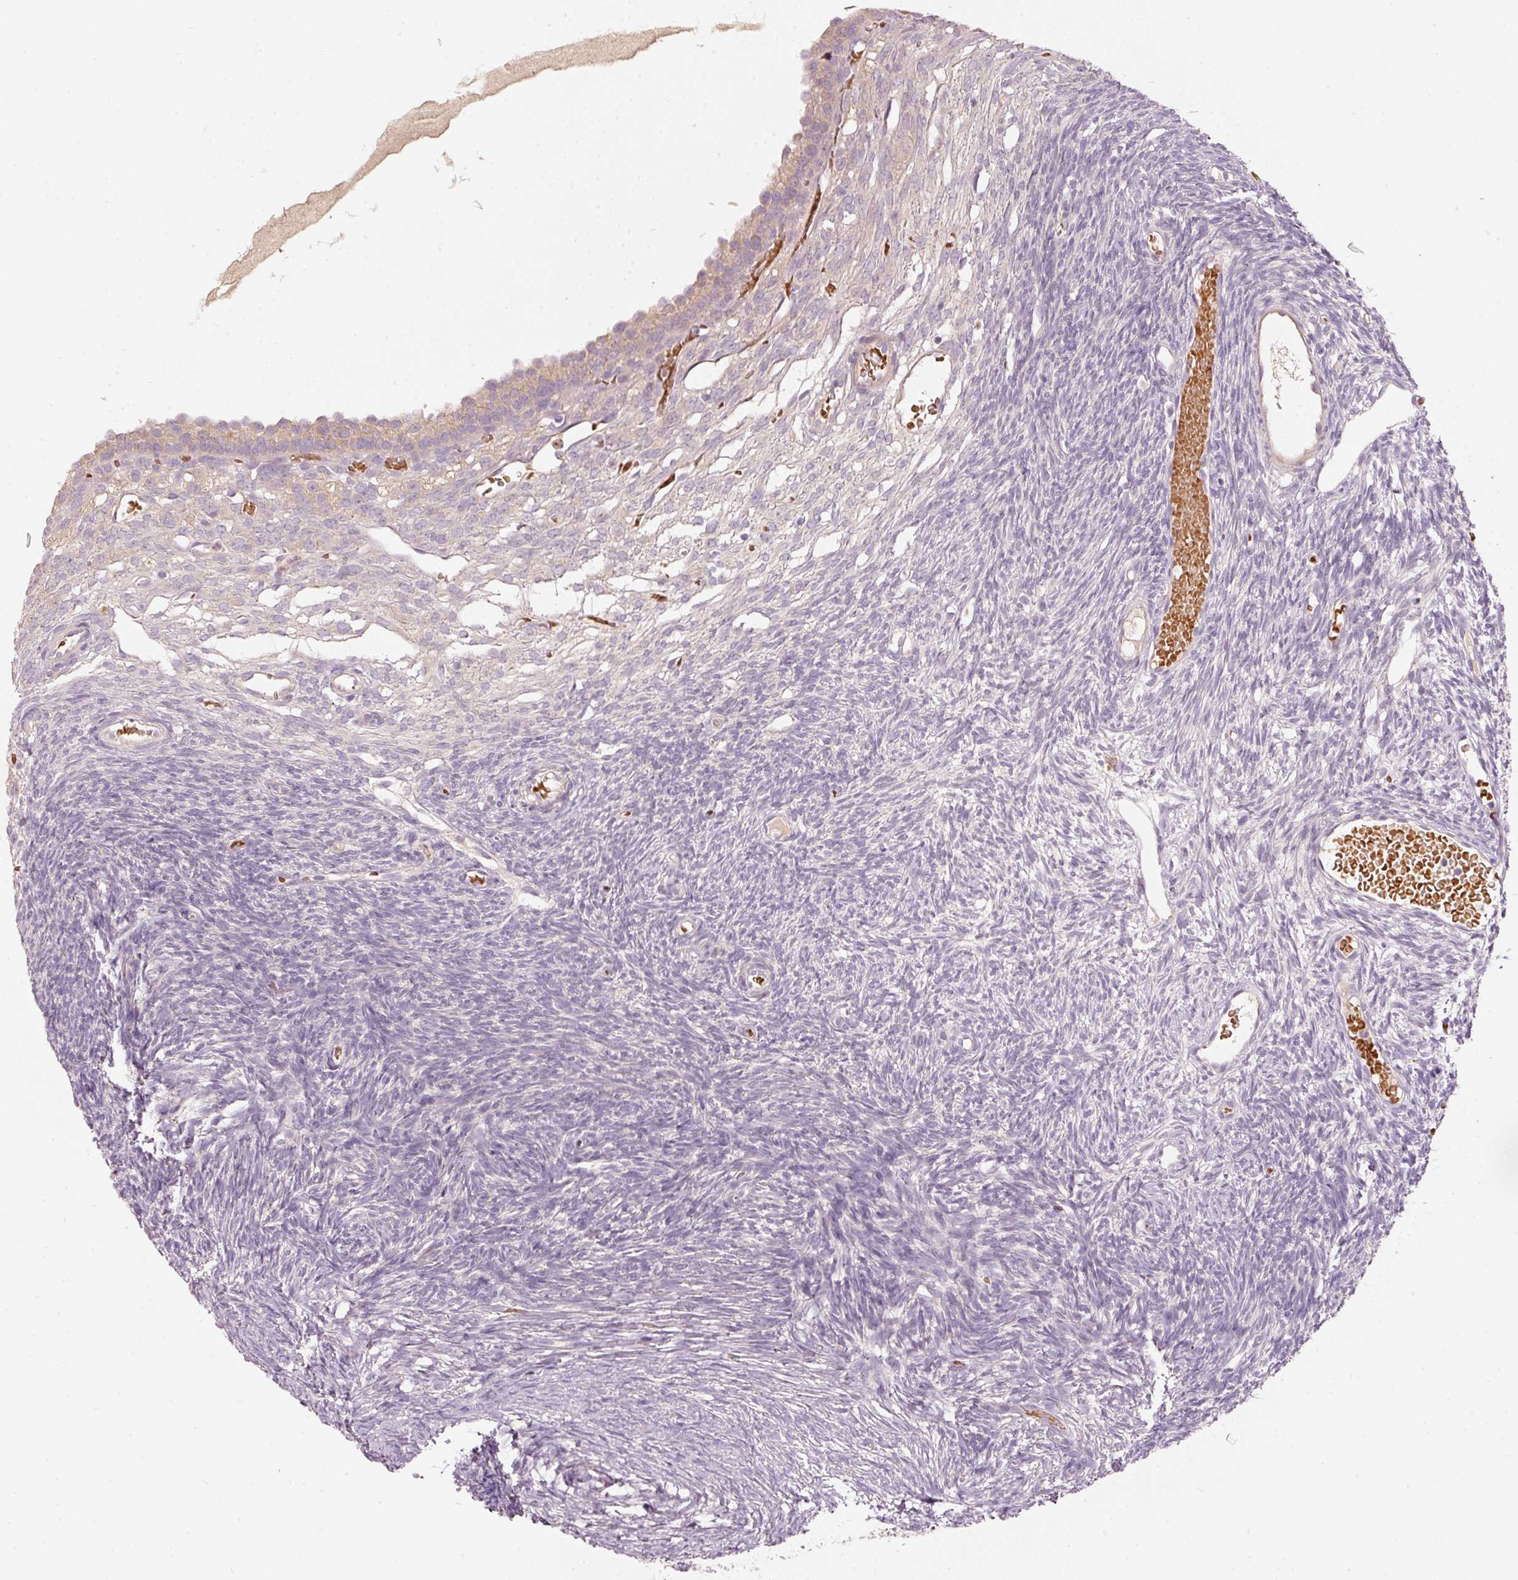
{"staining": {"intensity": "weak", "quantity": ">75%", "location": "cytoplasmic/membranous"}, "tissue": "ovary", "cell_type": "Follicle cells", "image_type": "normal", "snomed": [{"axis": "morphology", "description": "Normal tissue, NOS"}, {"axis": "topography", "description": "Ovary"}], "caption": "A high-resolution histopathology image shows immunohistochemistry (IHC) staining of normal ovary, which reveals weak cytoplasmic/membranous expression in approximately >75% of follicle cells. (IHC, brightfield microscopy, high magnification).", "gene": "KLHL21", "patient": {"sex": "female", "age": 39}}